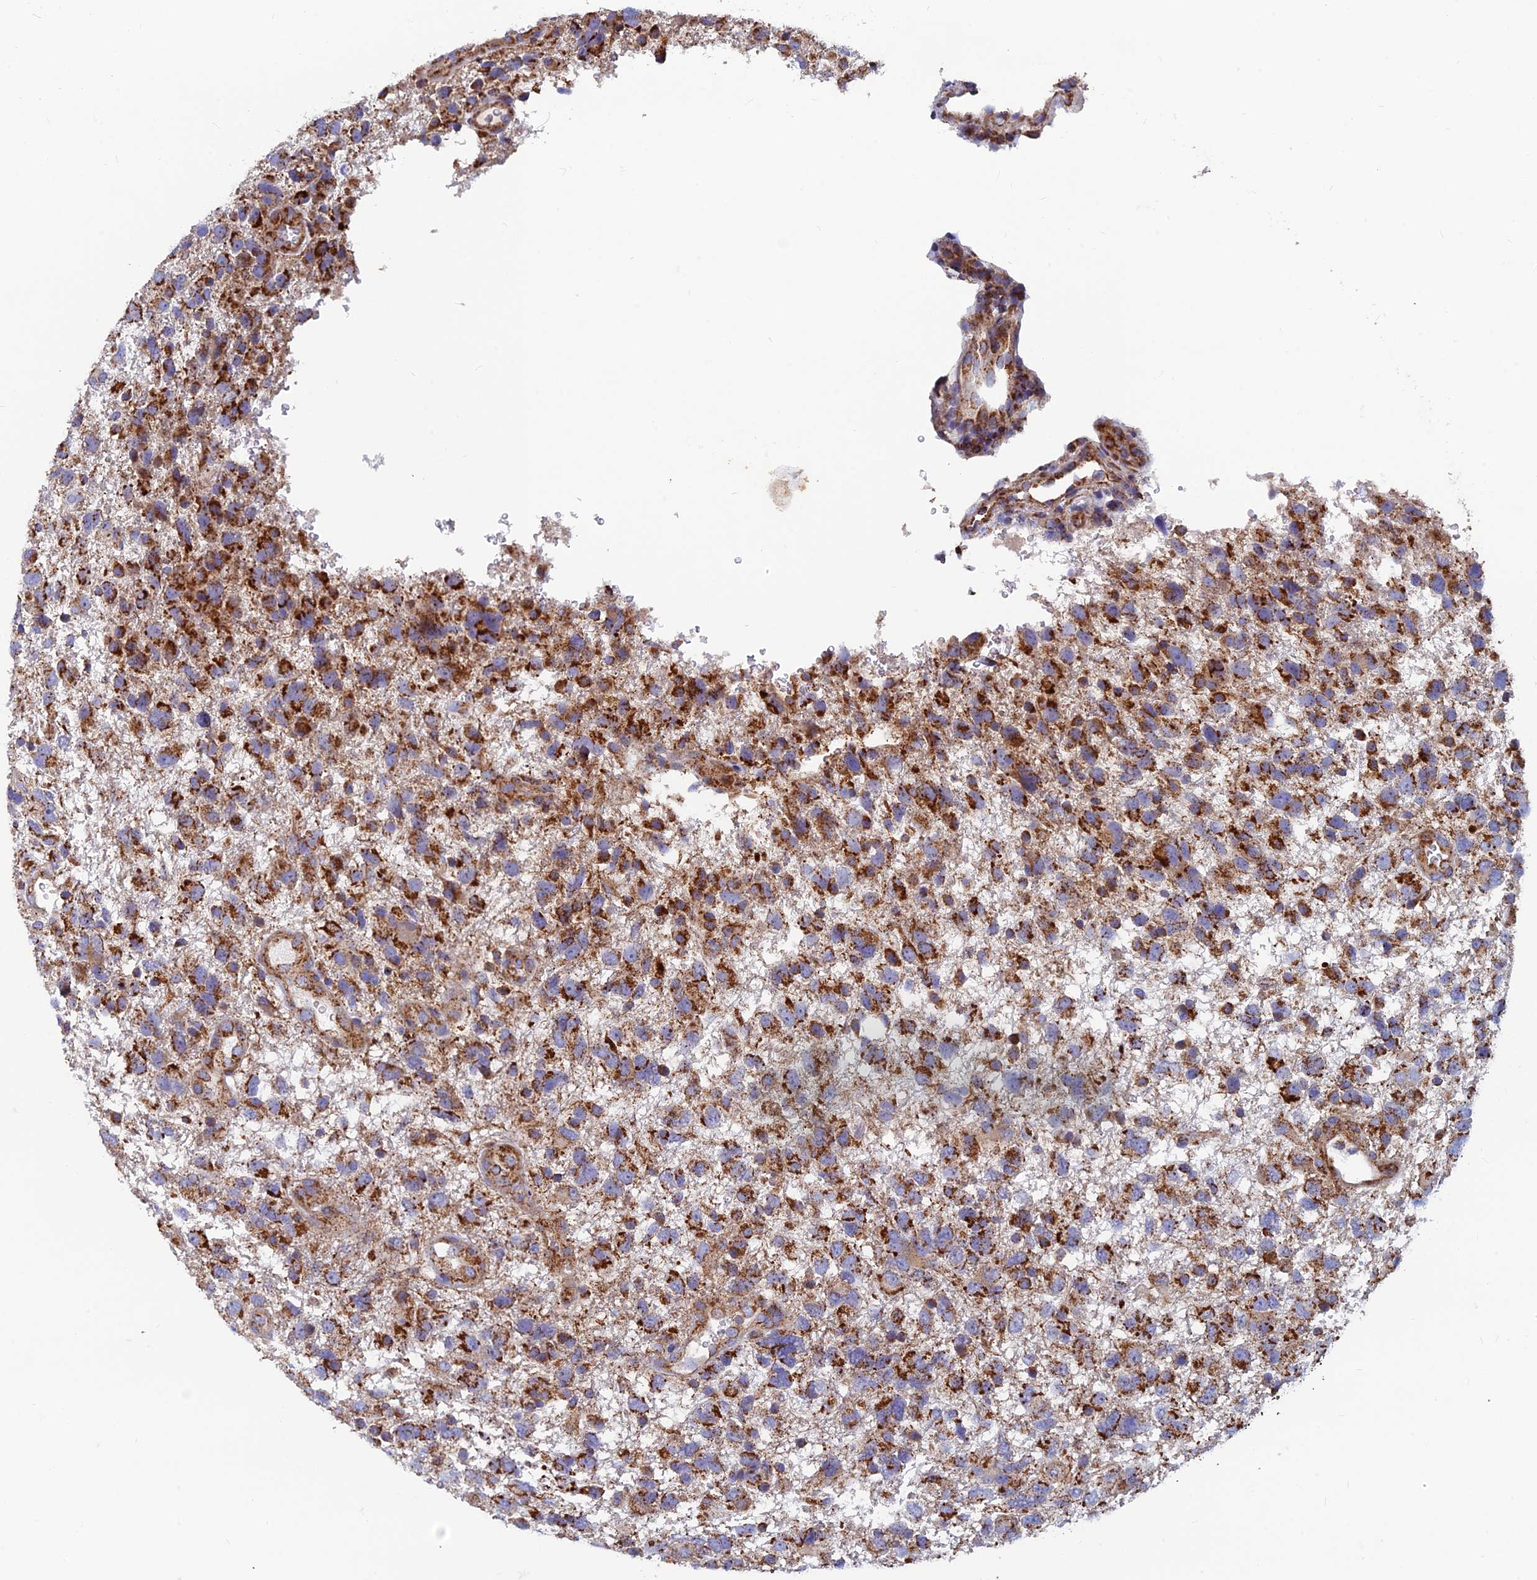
{"staining": {"intensity": "strong", "quantity": "25%-75%", "location": "cytoplasmic/membranous"}, "tissue": "glioma", "cell_type": "Tumor cells", "image_type": "cancer", "snomed": [{"axis": "morphology", "description": "Glioma, malignant, High grade"}, {"axis": "topography", "description": "Brain"}], "caption": "An immunohistochemistry image of tumor tissue is shown. Protein staining in brown highlights strong cytoplasmic/membranous positivity in glioma within tumor cells.", "gene": "MRPS9", "patient": {"sex": "male", "age": 61}}